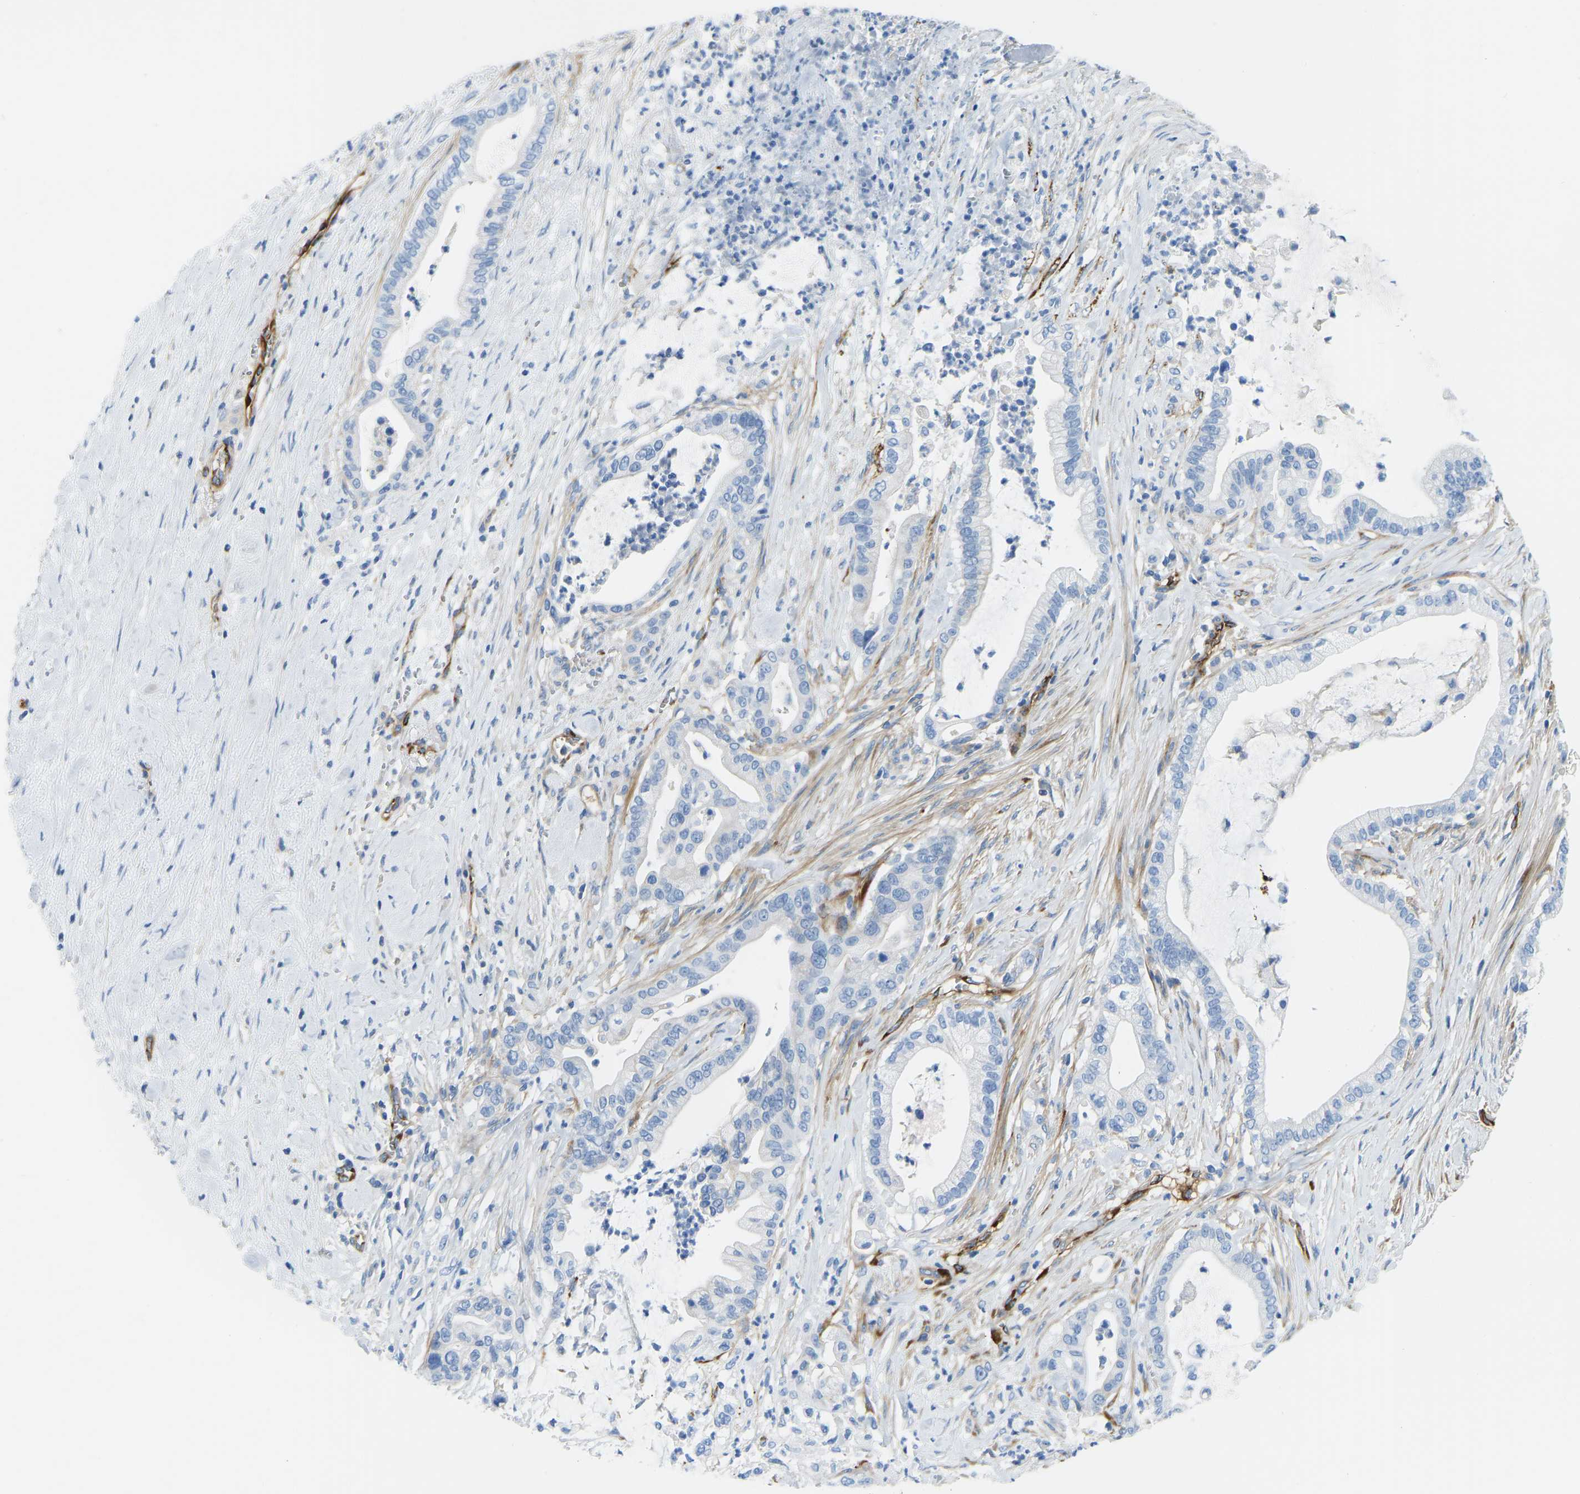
{"staining": {"intensity": "negative", "quantity": "none", "location": "none"}, "tissue": "pancreatic cancer", "cell_type": "Tumor cells", "image_type": "cancer", "snomed": [{"axis": "morphology", "description": "Adenocarcinoma, NOS"}, {"axis": "topography", "description": "Pancreas"}], "caption": "A photomicrograph of pancreatic adenocarcinoma stained for a protein exhibits no brown staining in tumor cells.", "gene": "COL15A1", "patient": {"sex": "male", "age": 69}}